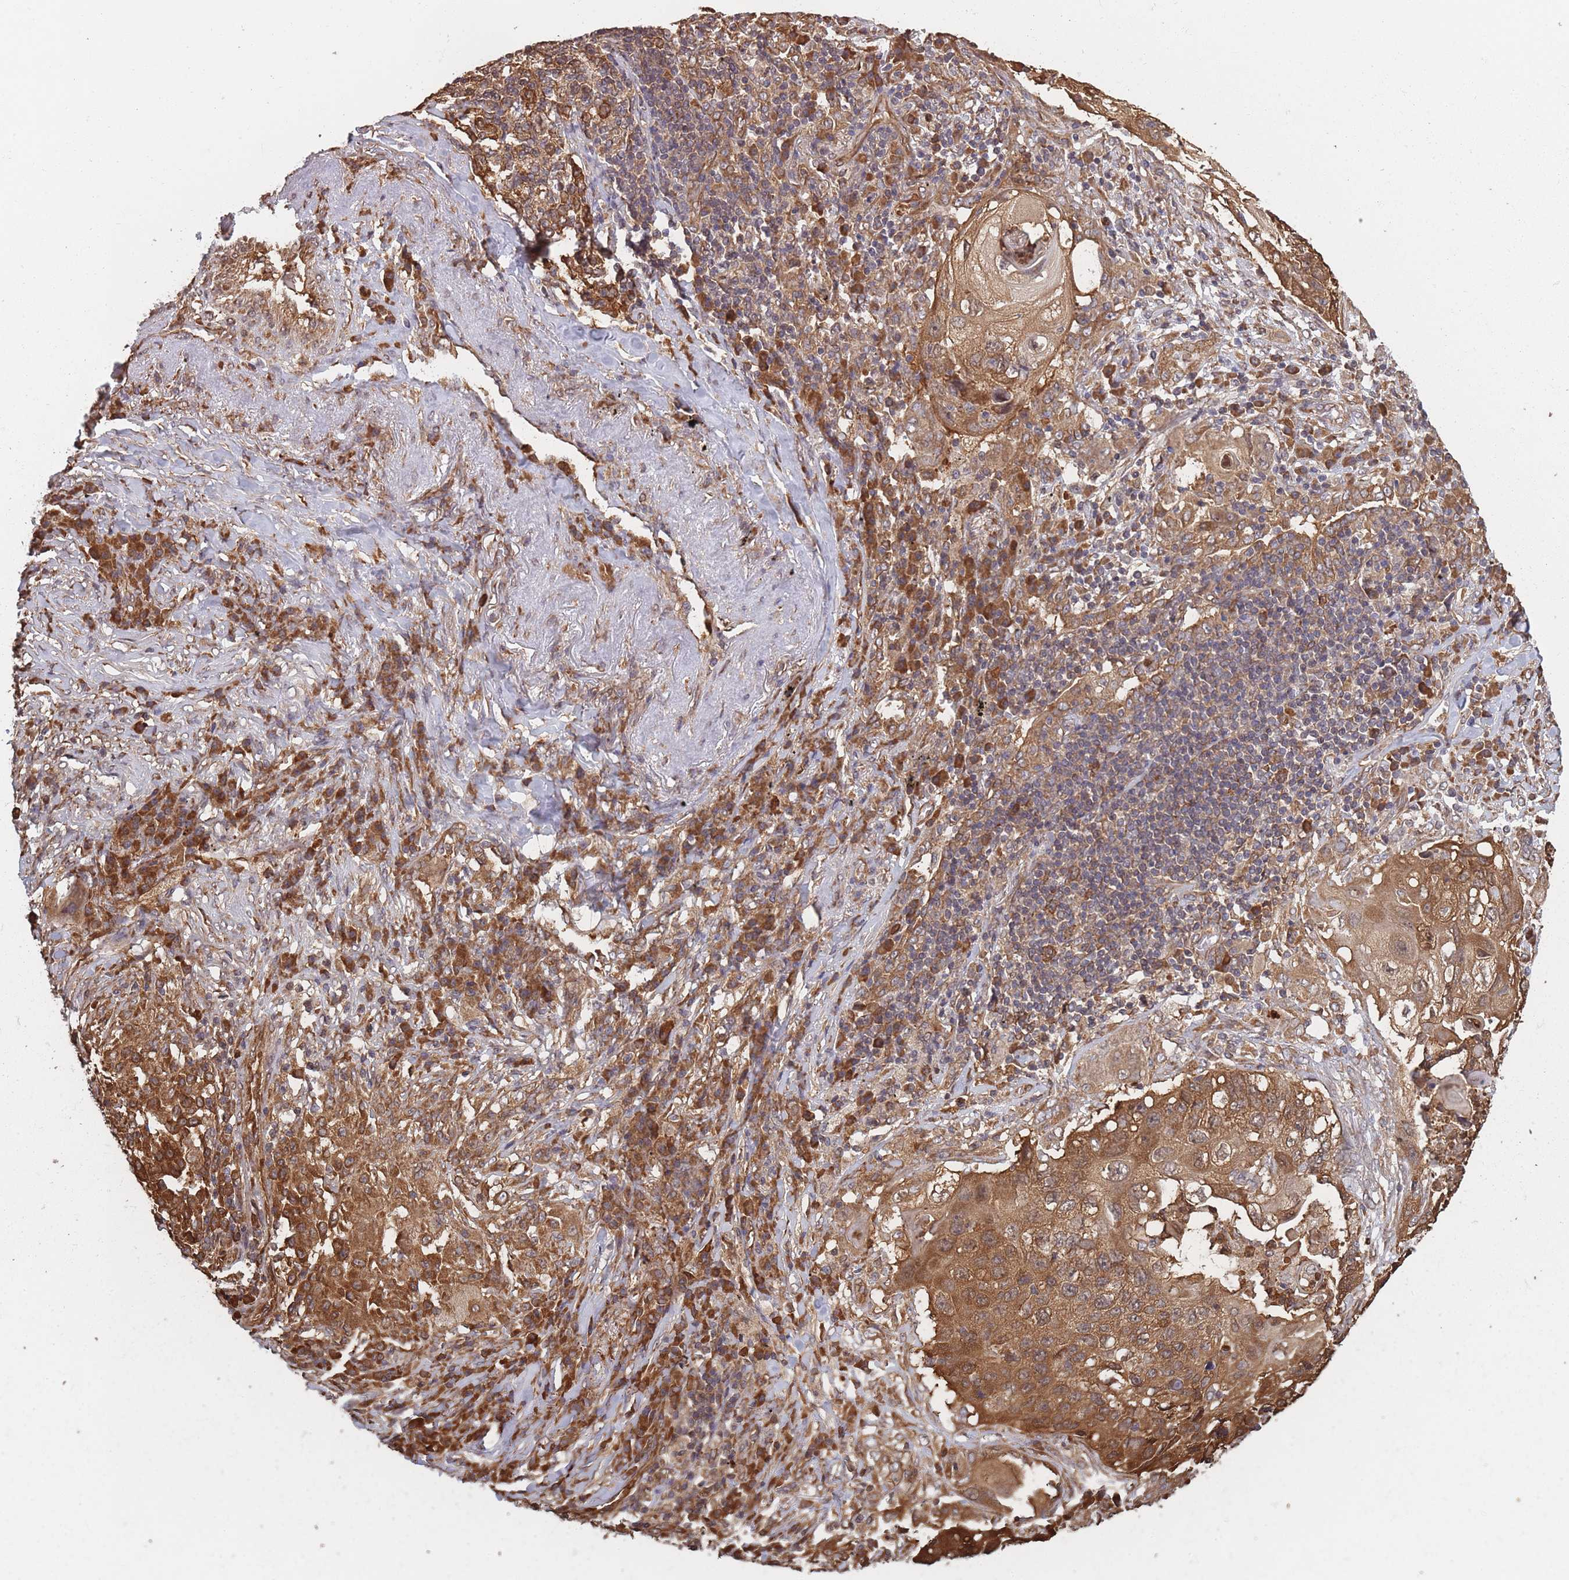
{"staining": {"intensity": "moderate", "quantity": ">75%", "location": "cytoplasmic/membranous"}, "tissue": "lung cancer", "cell_type": "Tumor cells", "image_type": "cancer", "snomed": [{"axis": "morphology", "description": "Squamous cell carcinoma, NOS"}, {"axis": "topography", "description": "Lung"}], "caption": "Immunohistochemical staining of human lung squamous cell carcinoma exhibits medium levels of moderate cytoplasmic/membranous staining in about >75% of tumor cells.", "gene": "ARL13B", "patient": {"sex": "female", "age": 63}}